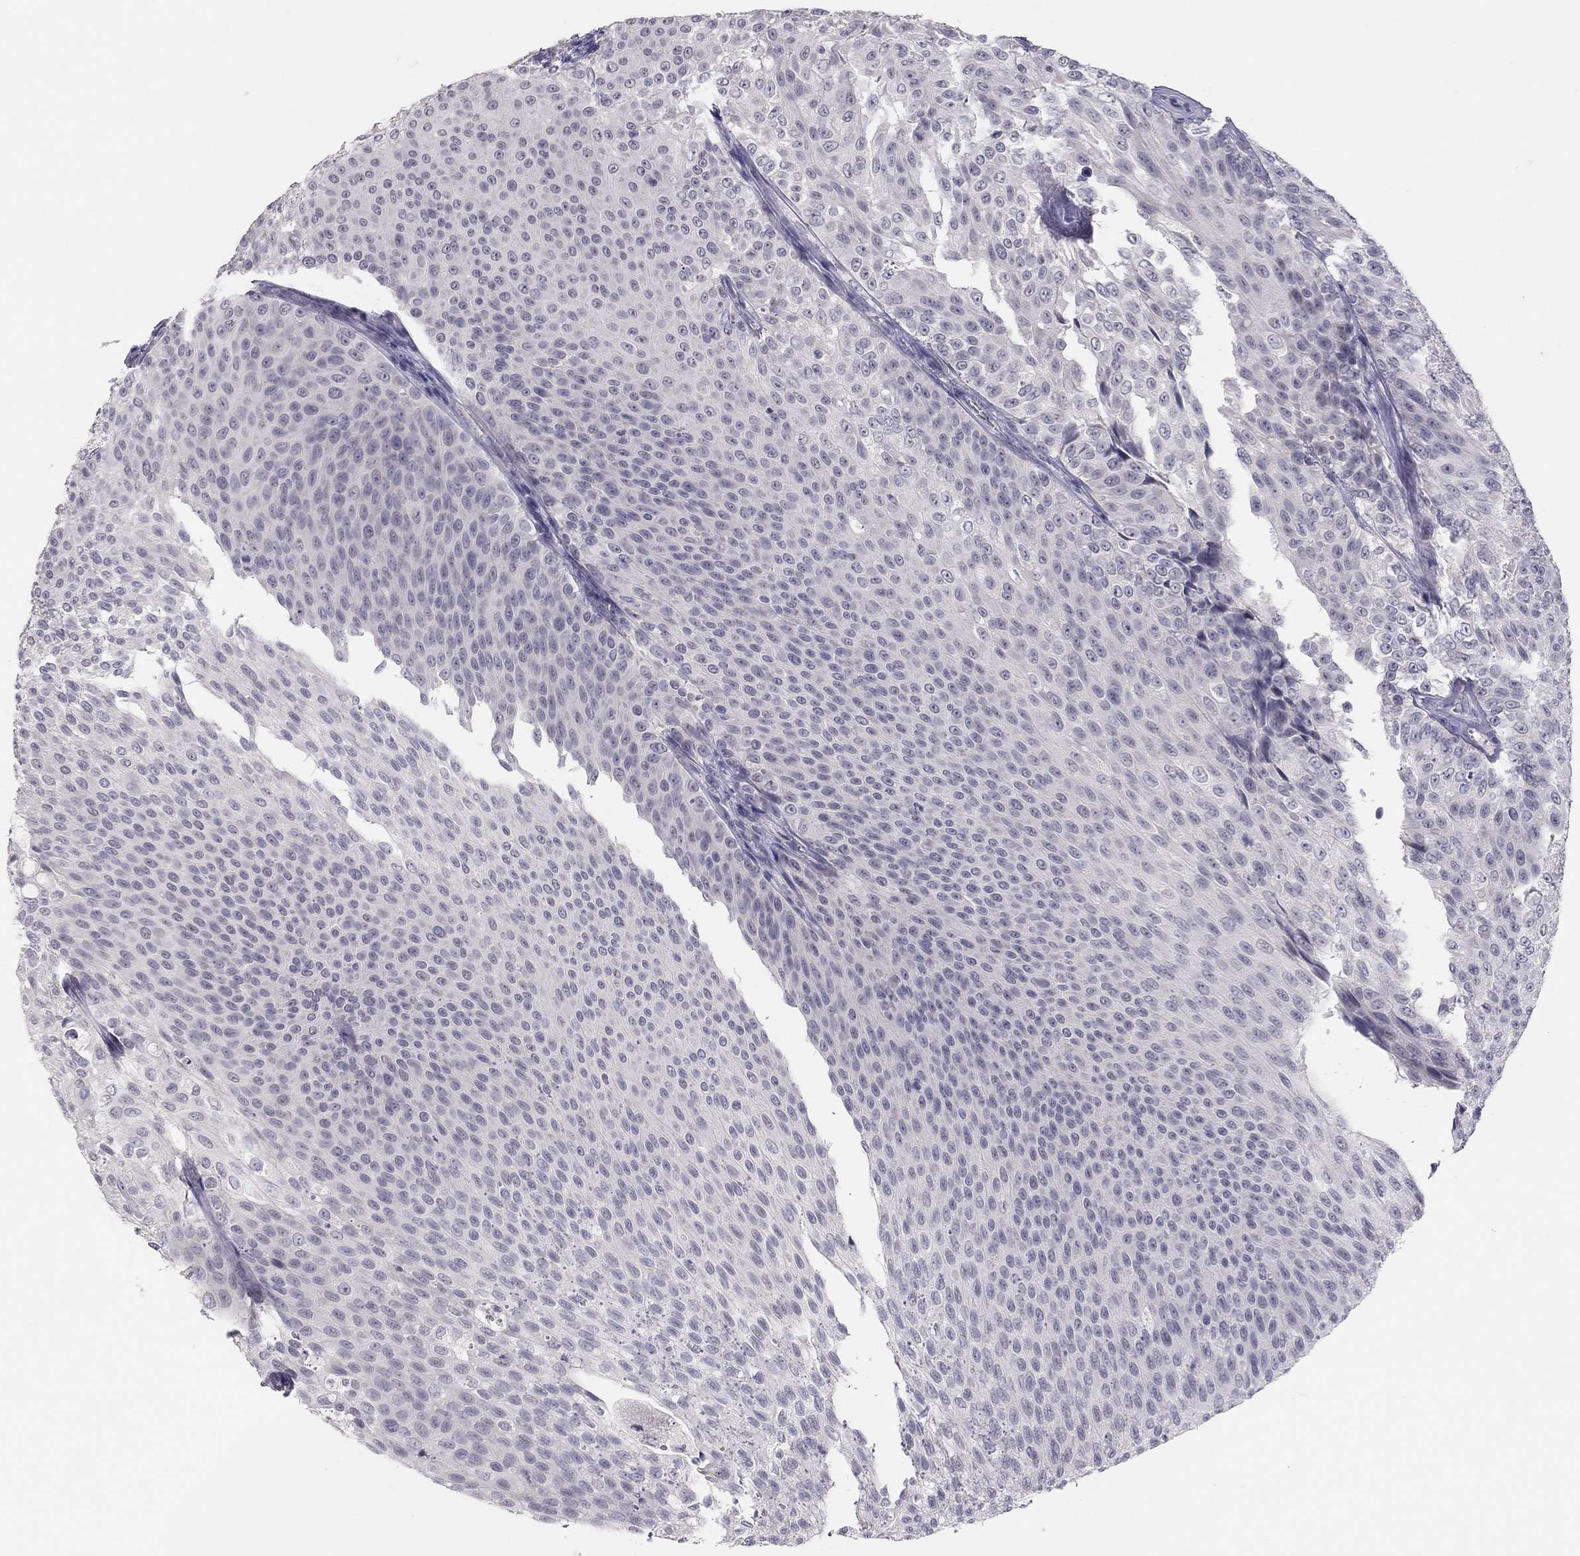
{"staining": {"intensity": "negative", "quantity": "none", "location": "none"}, "tissue": "urothelial cancer", "cell_type": "Tumor cells", "image_type": "cancer", "snomed": [{"axis": "morphology", "description": "Urothelial carcinoma, Low grade"}, {"axis": "topography", "description": "Ureter, NOS"}, {"axis": "topography", "description": "Urinary bladder"}], "caption": "Tumor cells show no significant staining in urothelial cancer.", "gene": "ADORA2A", "patient": {"sex": "male", "age": 78}}